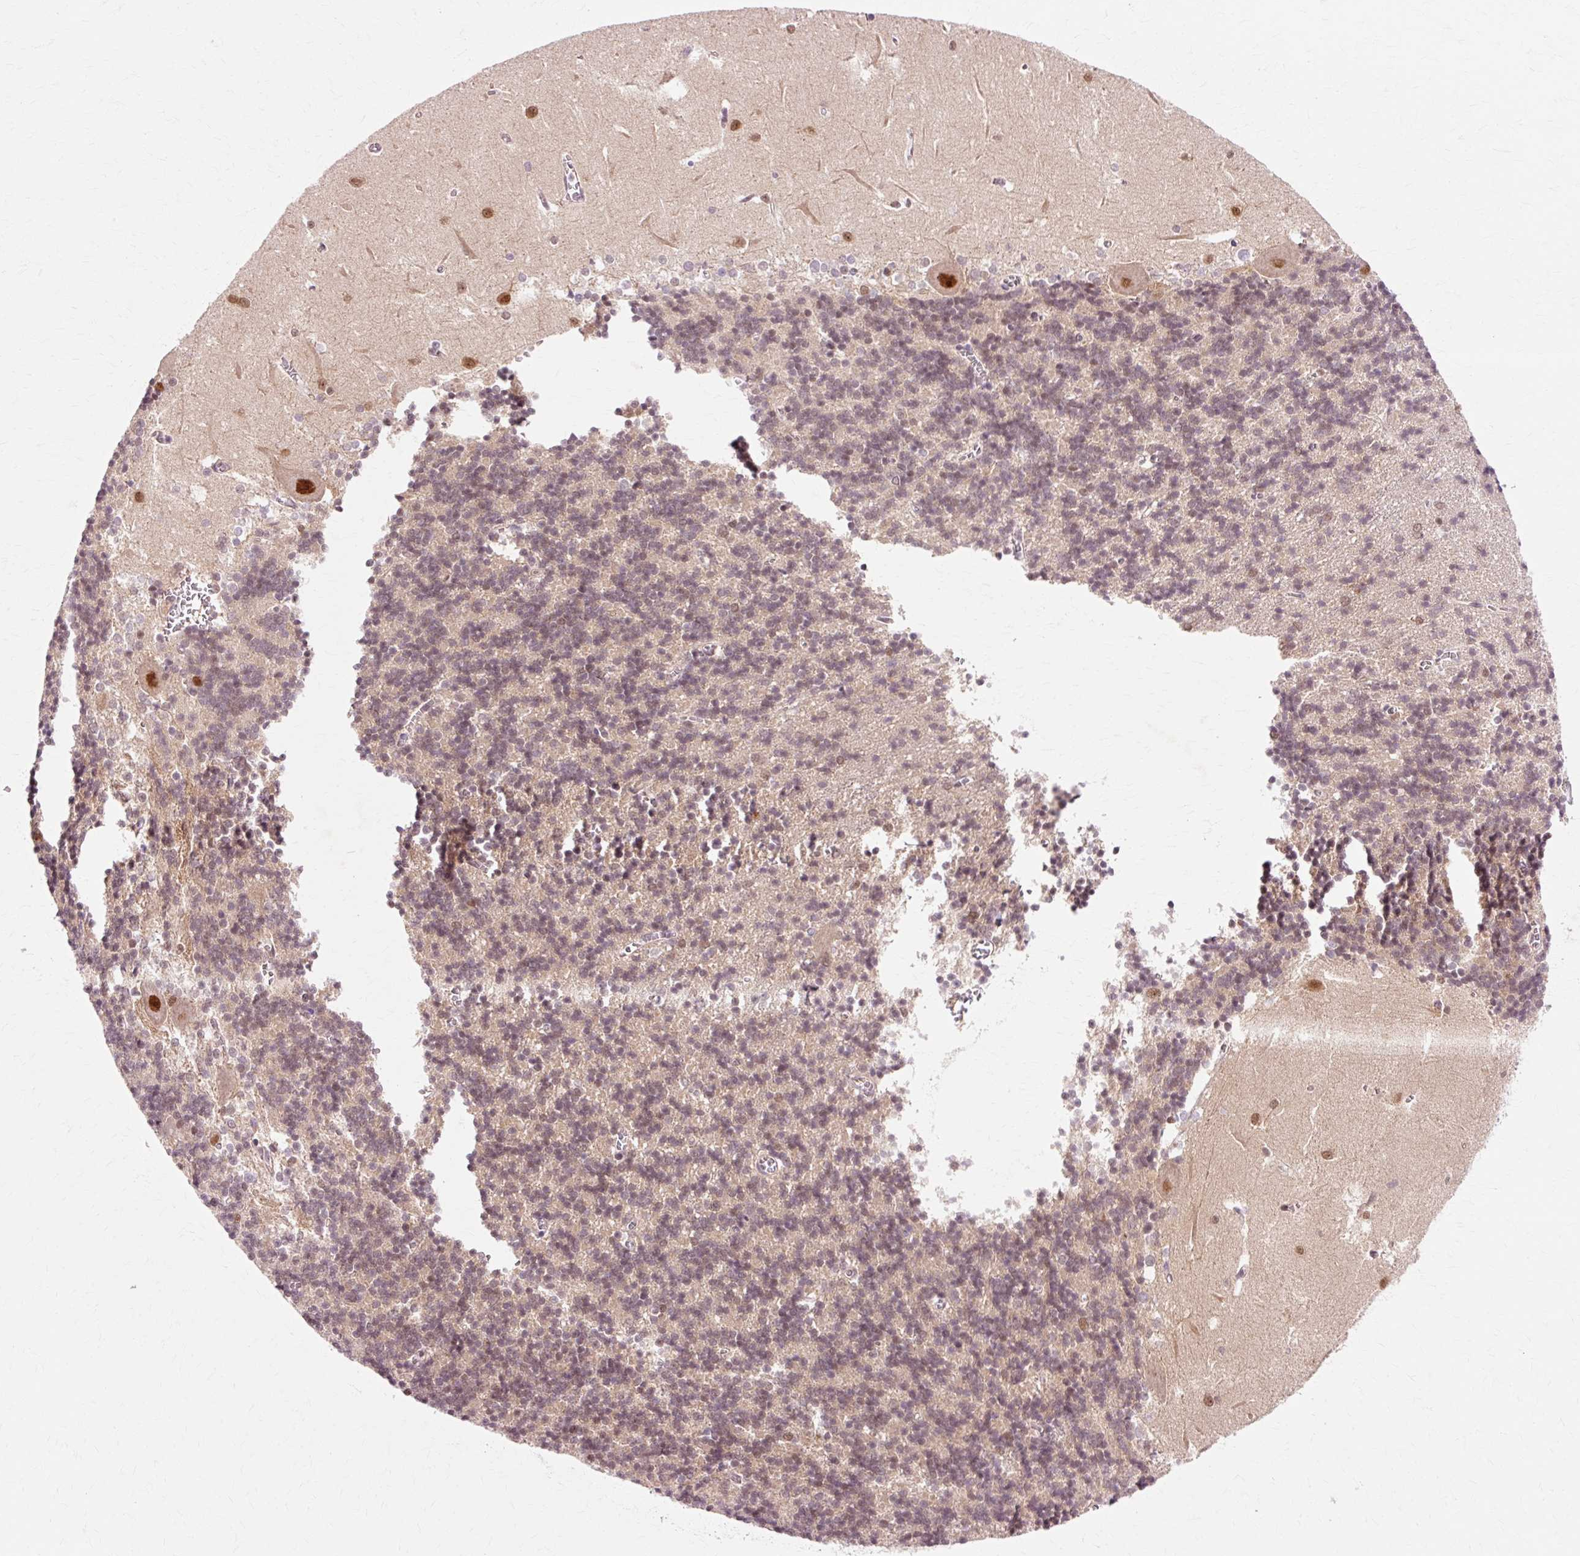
{"staining": {"intensity": "weak", "quantity": "25%-75%", "location": "cytoplasmic/membranous,nuclear"}, "tissue": "cerebellum", "cell_type": "Cells in granular layer", "image_type": "normal", "snomed": [{"axis": "morphology", "description": "Normal tissue, NOS"}, {"axis": "topography", "description": "Cerebellum"}], "caption": "Approximately 25%-75% of cells in granular layer in unremarkable human cerebellum display weak cytoplasmic/membranous,nuclear protein staining as visualized by brown immunohistochemical staining.", "gene": "MACROD2", "patient": {"sex": "male", "age": 37}}